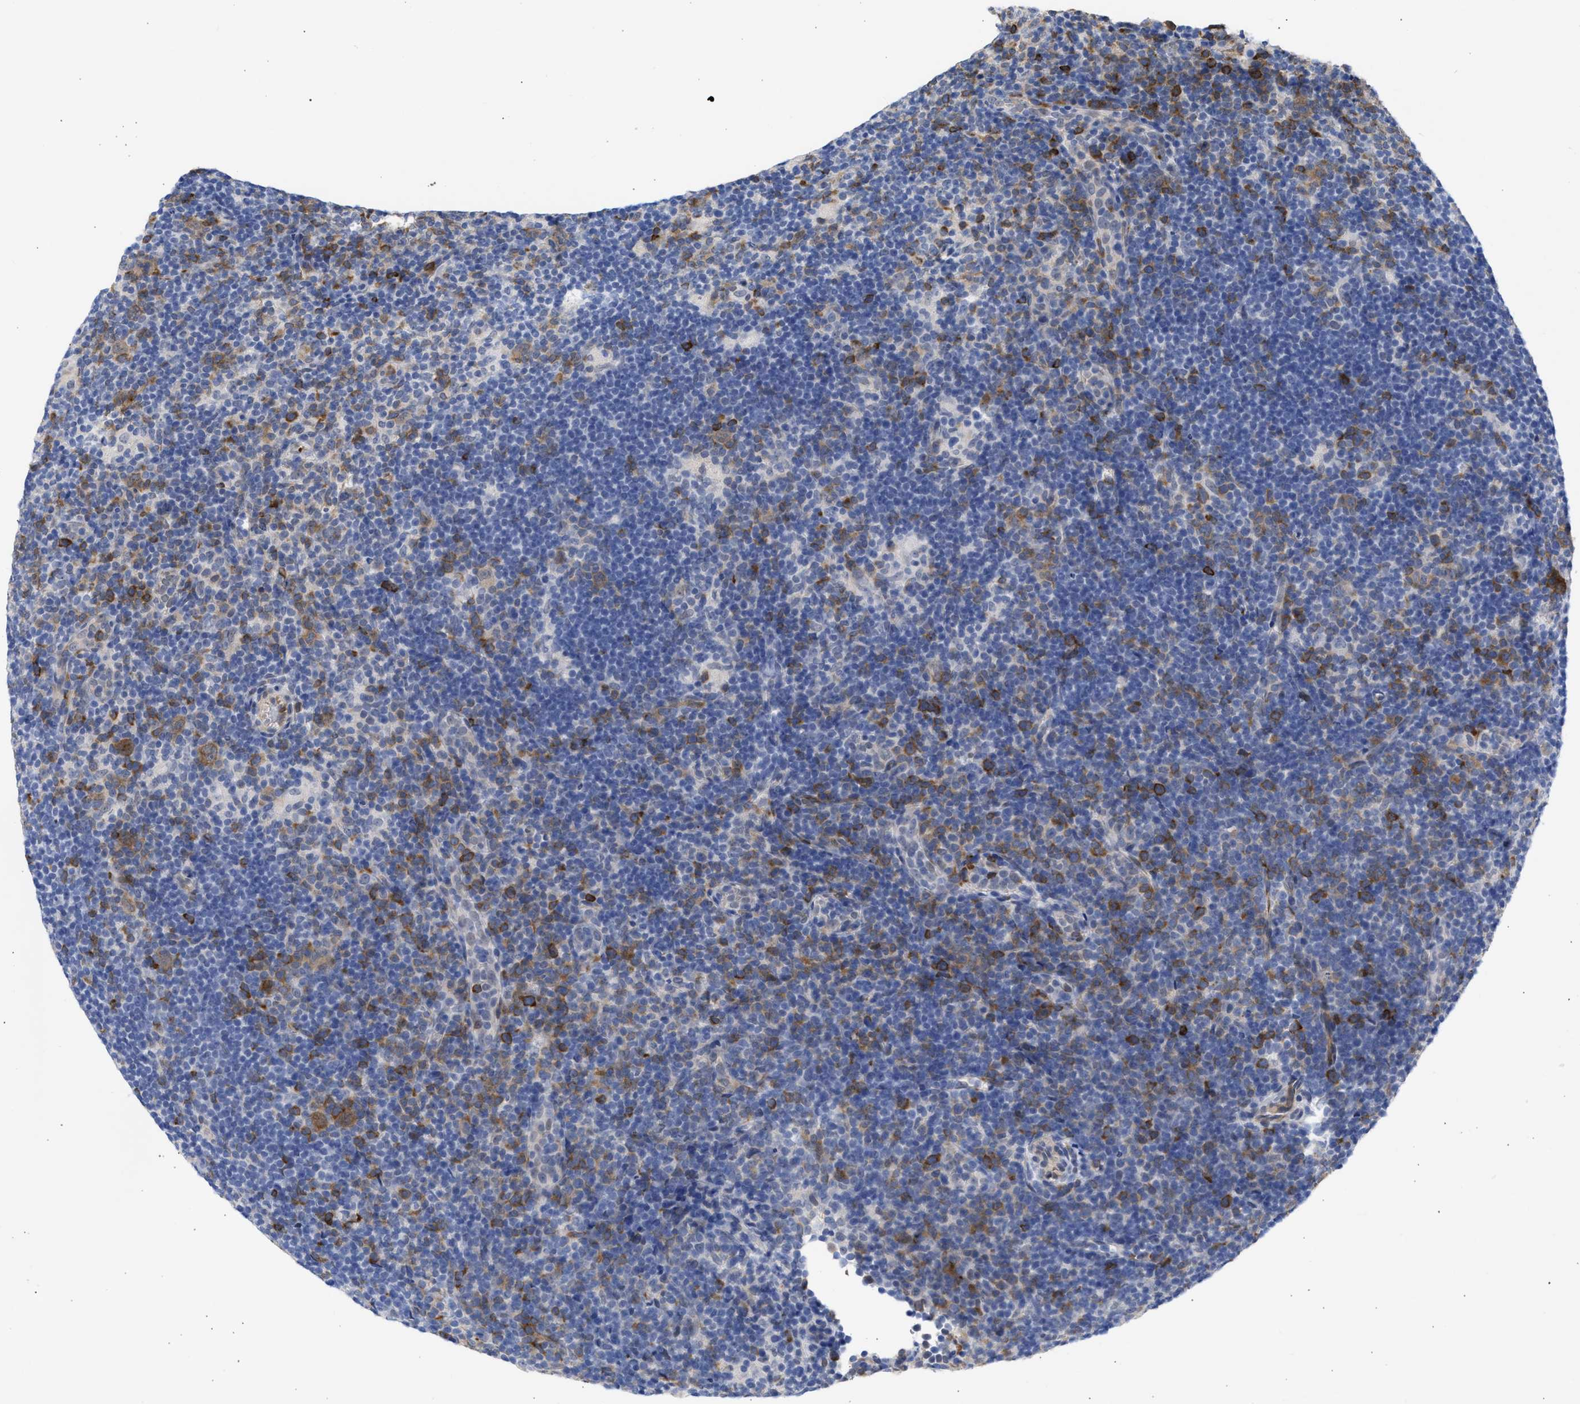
{"staining": {"intensity": "moderate", "quantity": "25%-75%", "location": "cytoplasmic/membranous"}, "tissue": "lymphoma", "cell_type": "Tumor cells", "image_type": "cancer", "snomed": [{"axis": "morphology", "description": "Hodgkin's disease, NOS"}, {"axis": "topography", "description": "Lymph node"}], "caption": "Immunohistochemistry staining of lymphoma, which exhibits medium levels of moderate cytoplasmic/membranous staining in about 25%-75% of tumor cells indicating moderate cytoplasmic/membranous protein expression. The staining was performed using DAB (brown) for protein detection and nuclei were counterstained in hematoxylin (blue).", "gene": "THRA", "patient": {"sex": "female", "age": 57}}